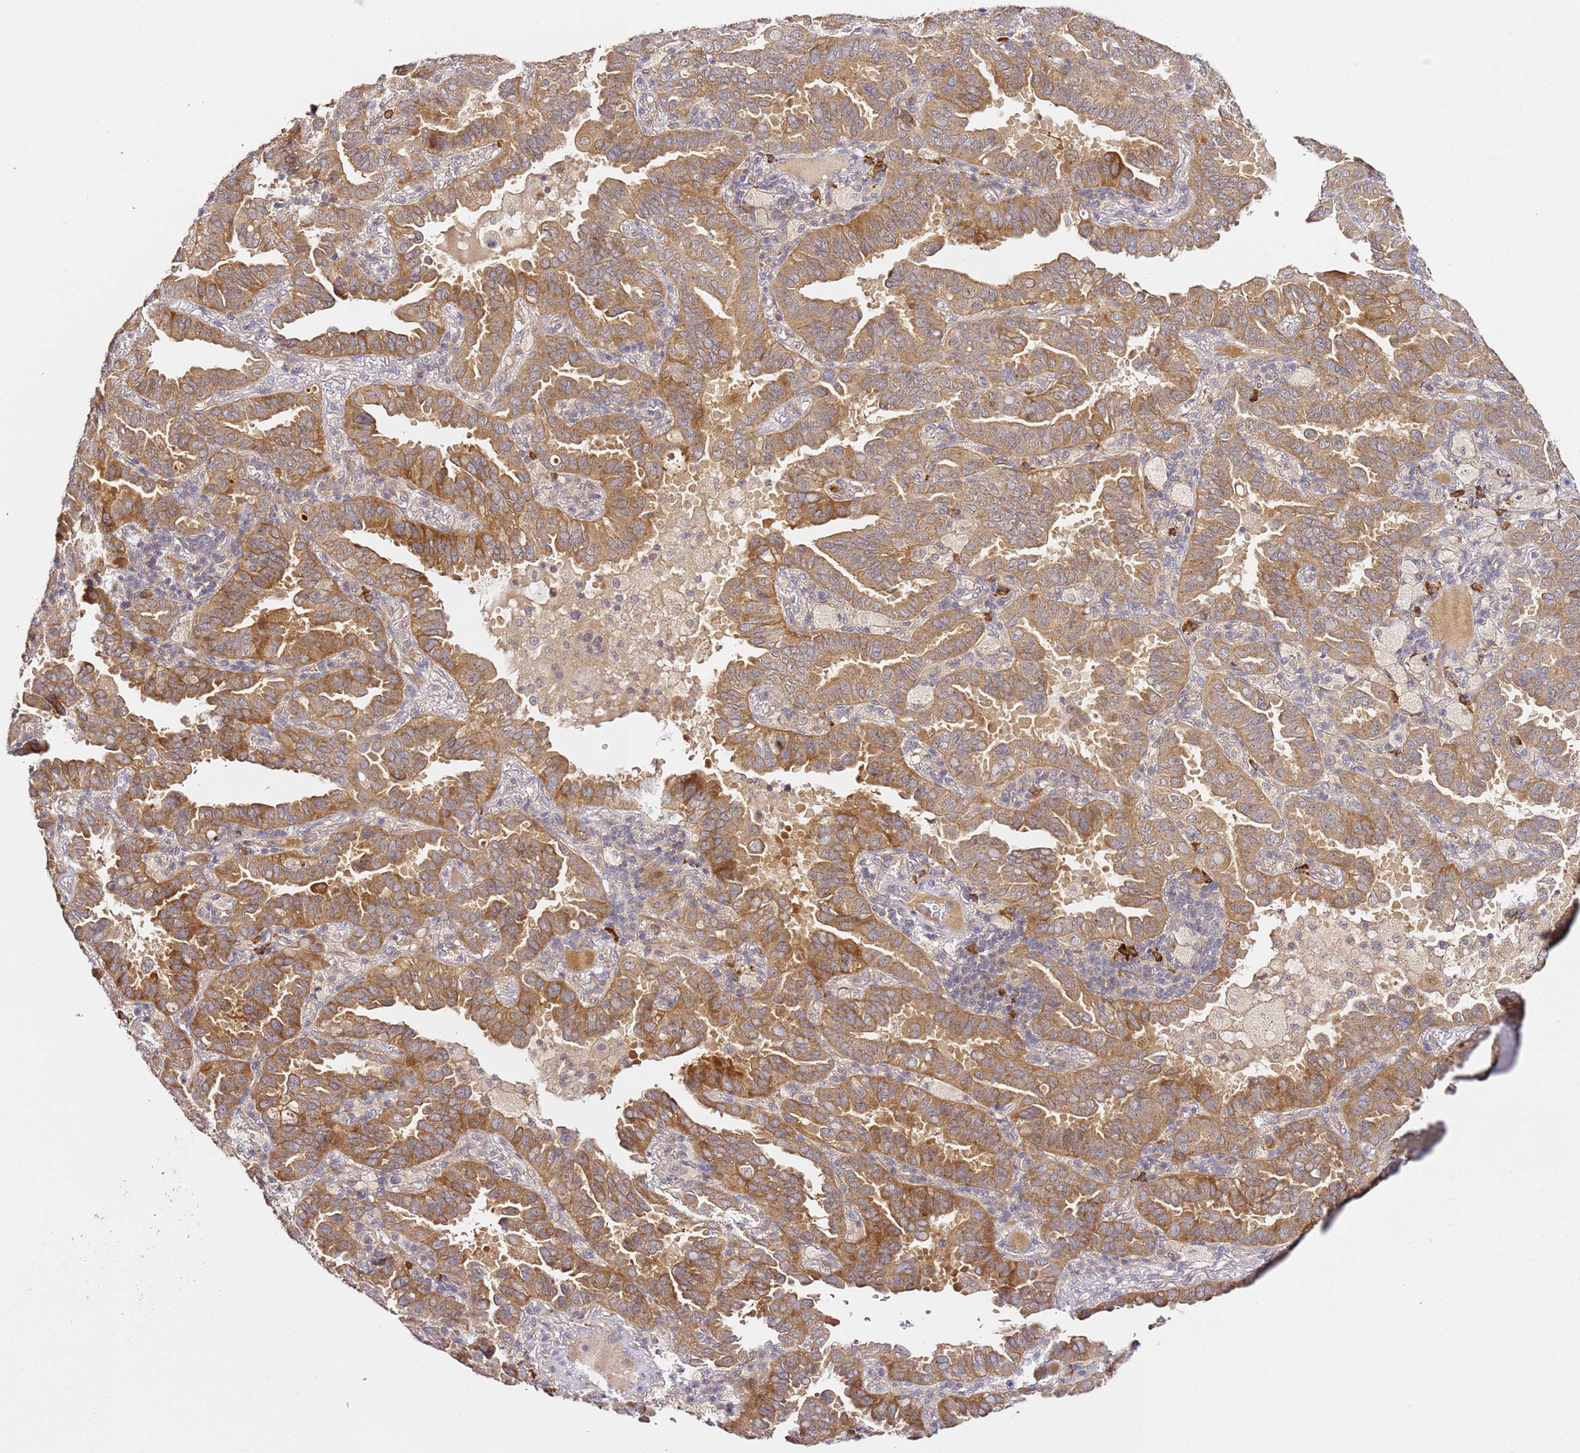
{"staining": {"intensity": "moderate", "quantity": ">75%", "location": "cytoplasmic/membranous"}, "tissue": "lung cancer", "cell_type": "Tumor cells", "image_type": "cancer", "snomed": [{"axis": "morphology", "description": "Adenocarcinoma, NOS"}, {"axis": "topography", "description": "Lung"}], "caption": "This image reveals immunohistochemistry (IHC) staining of human lung cancer, with medium moderate cytoplasmic/membranous expression in approximately >75% of tumor cells.", "gene": "OSBPL2", "patient": {"sex": "male", "age": 64}}